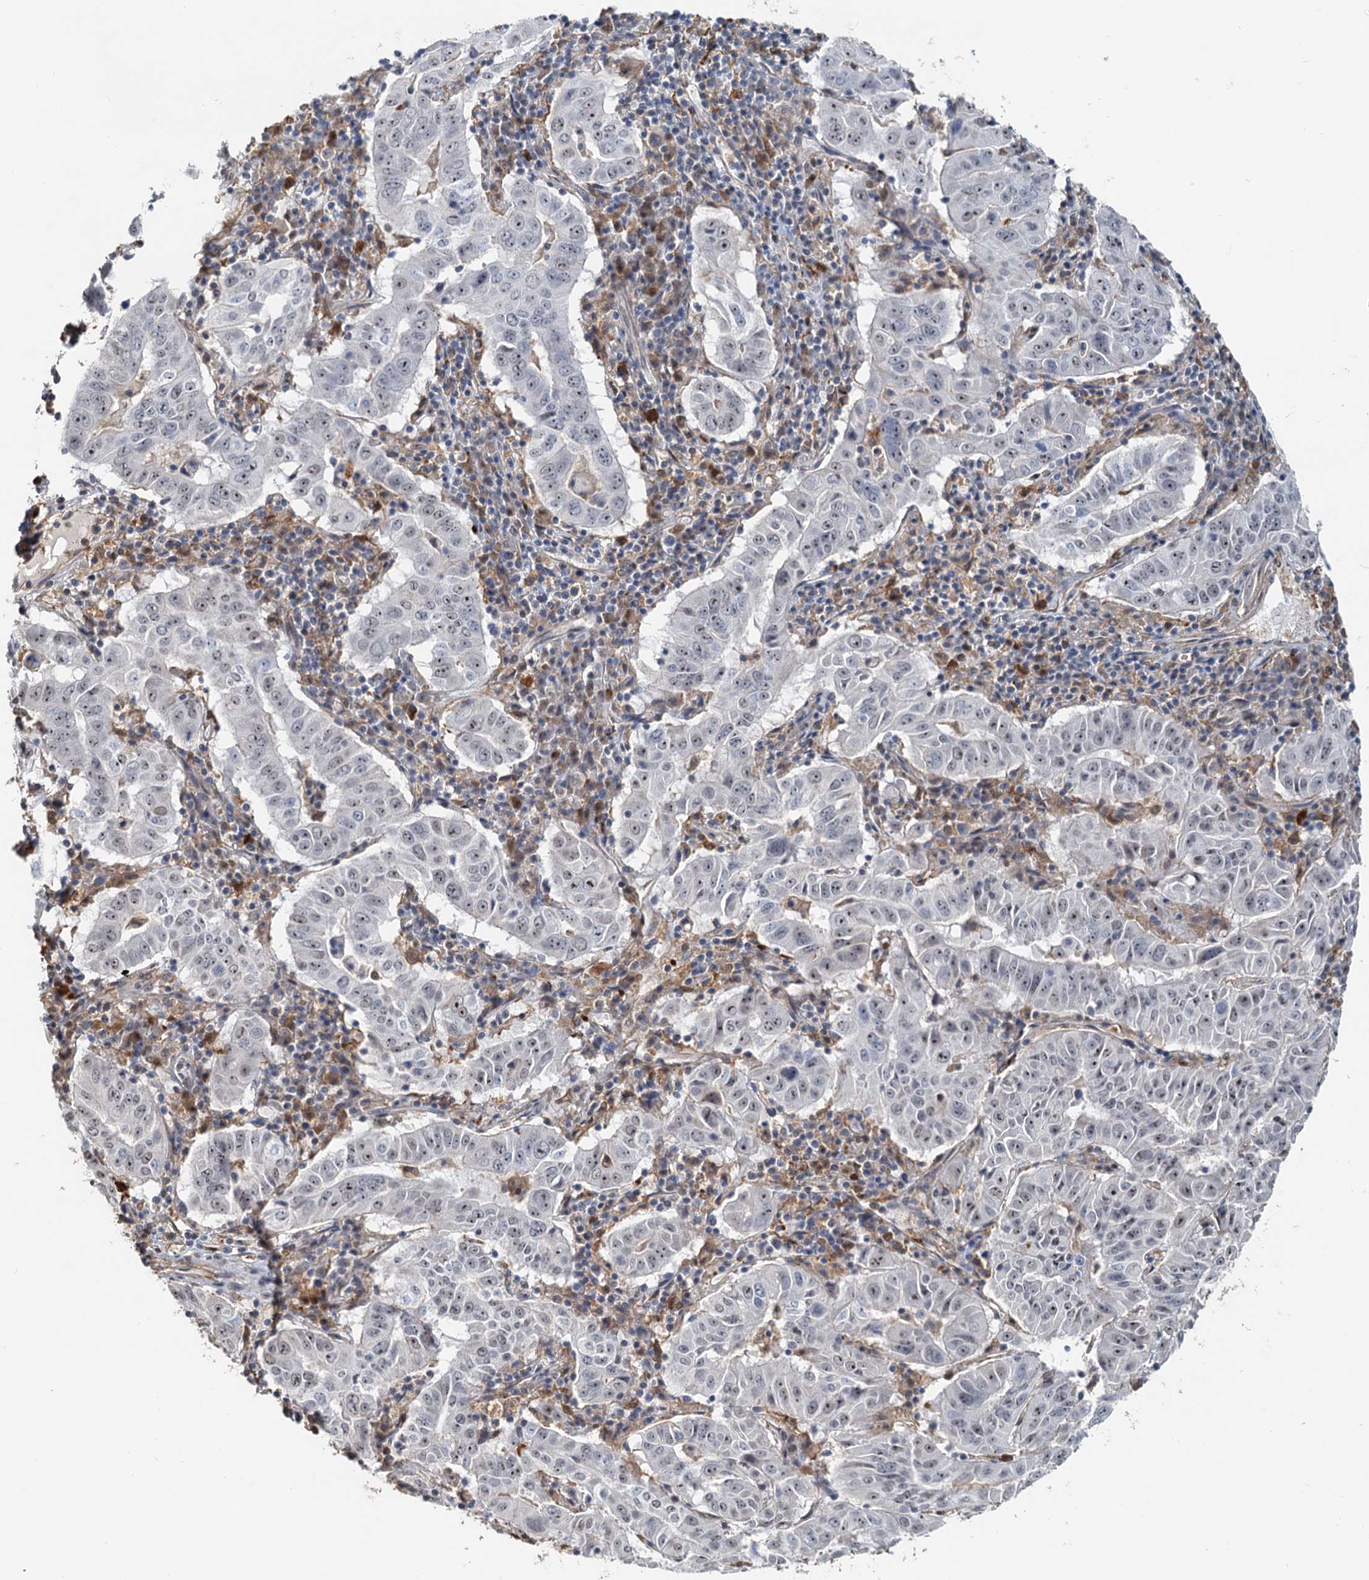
{"staining": {"intensity": "weak", "quantity": "<25%", "location": "nuclear"}, "tissue": "pancreatic cancer", "cell_type": "Tumor cells", "image_type": "cancer", "snomed": [{"axis": "morphology", "description": "Adenocarcinoma, NOS"}, {"axis": "topography", "description": "Pancreas"}], "caption": "The micrograph shows no significant expression in tumor cells of adenocarcinoma (pancreatic).", "gene": "SPINDOC", "patient": {"sex": "male", "age": 63}}